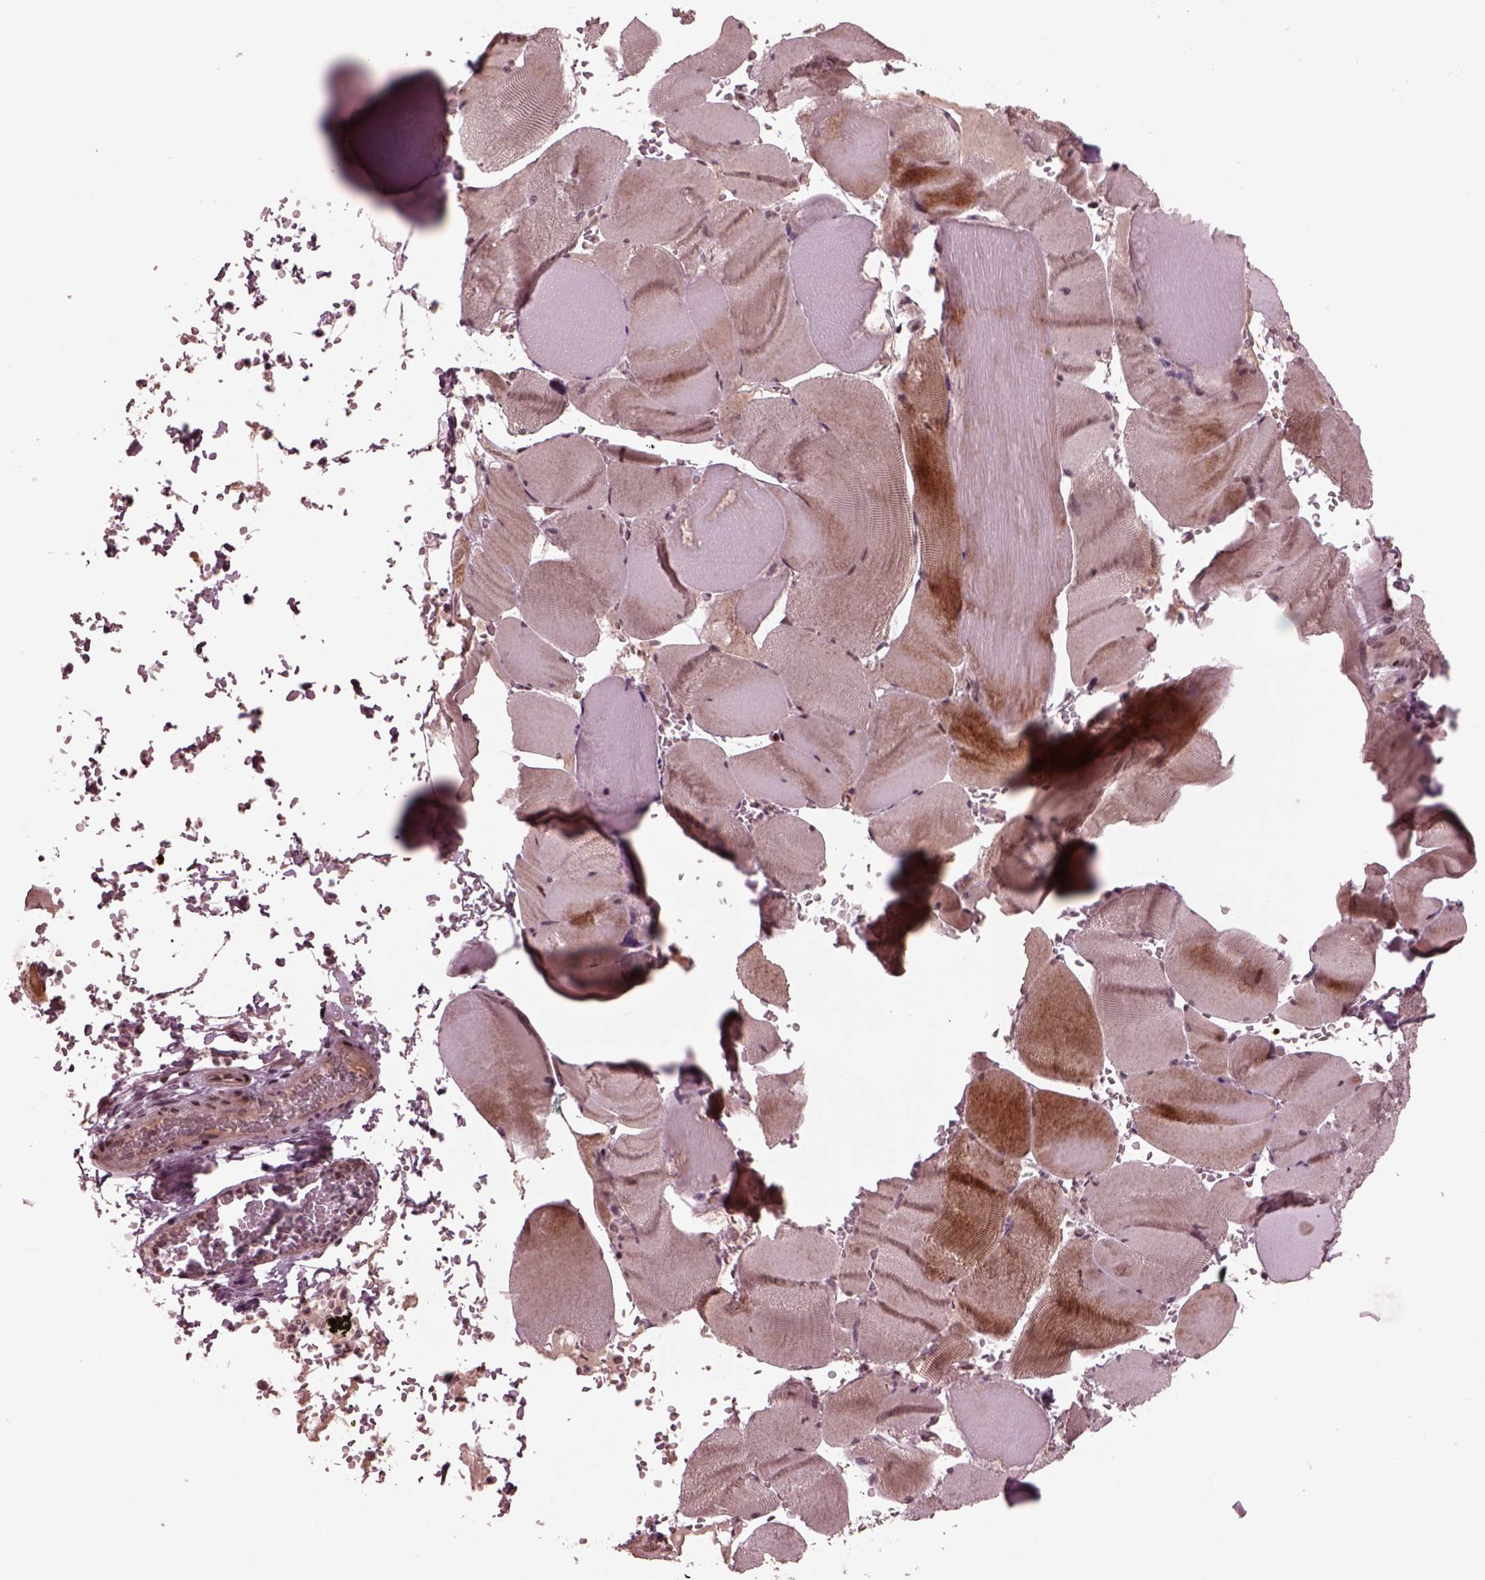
{"staining": {"intensity": "moderate", "quantity": "<25%", "location": "cytoplasmic/membranous"}, "tissue": "skeletal muscle", "cell_type": "Myocytes", "image_type": "normal", "snomed": [{"axis": "morphology", "description": "Normal tissue, NOS"}, {"axis": "topography", "description": "Skeletal muscle"}], "caption": "A brown stain shows moderate cytoplasmic/membranous expression of a protein in myocytes of benign skeletal muscle.", "gene": "NAP1L5", "patient": {"sex": "male", "age": 56}}